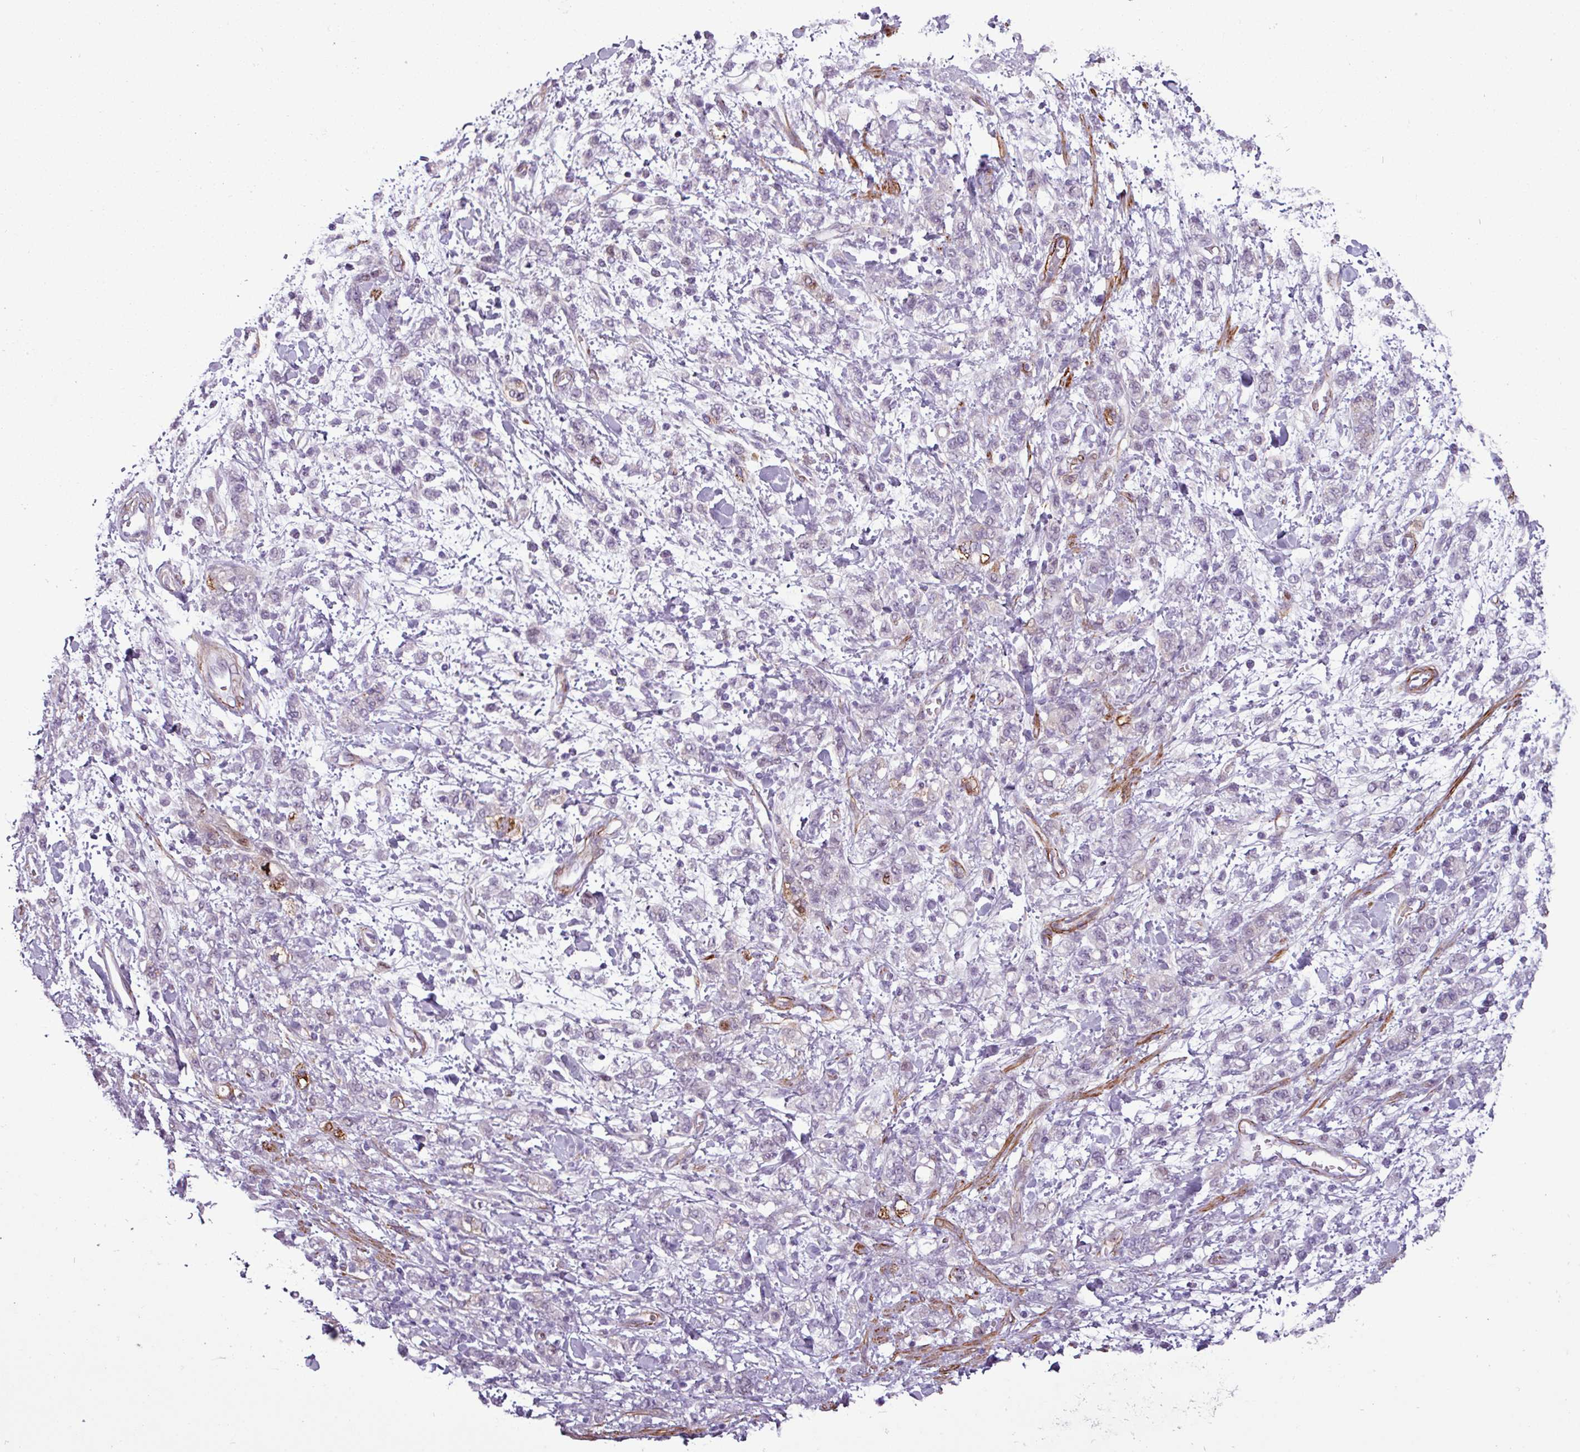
{"staining": {"intensity": "weak", "quantity": "<25%", "location": "nuclear"}, "tissue": "stomach cancer", "cell_type": "Tumor cells", "image_type": "cancer", "snomed": [{"axis": "morphology", "description": "Adenocarcinoma, NOS"}, {"axis": "topography", "description": "Stomach"}], "caption": "Stomach adenocarcinoma was stained to show a protein in brown. There is no significant expression in tumor cells.", "gene": "ATP10A", "patient": {"sex": "male", "age": 77}}